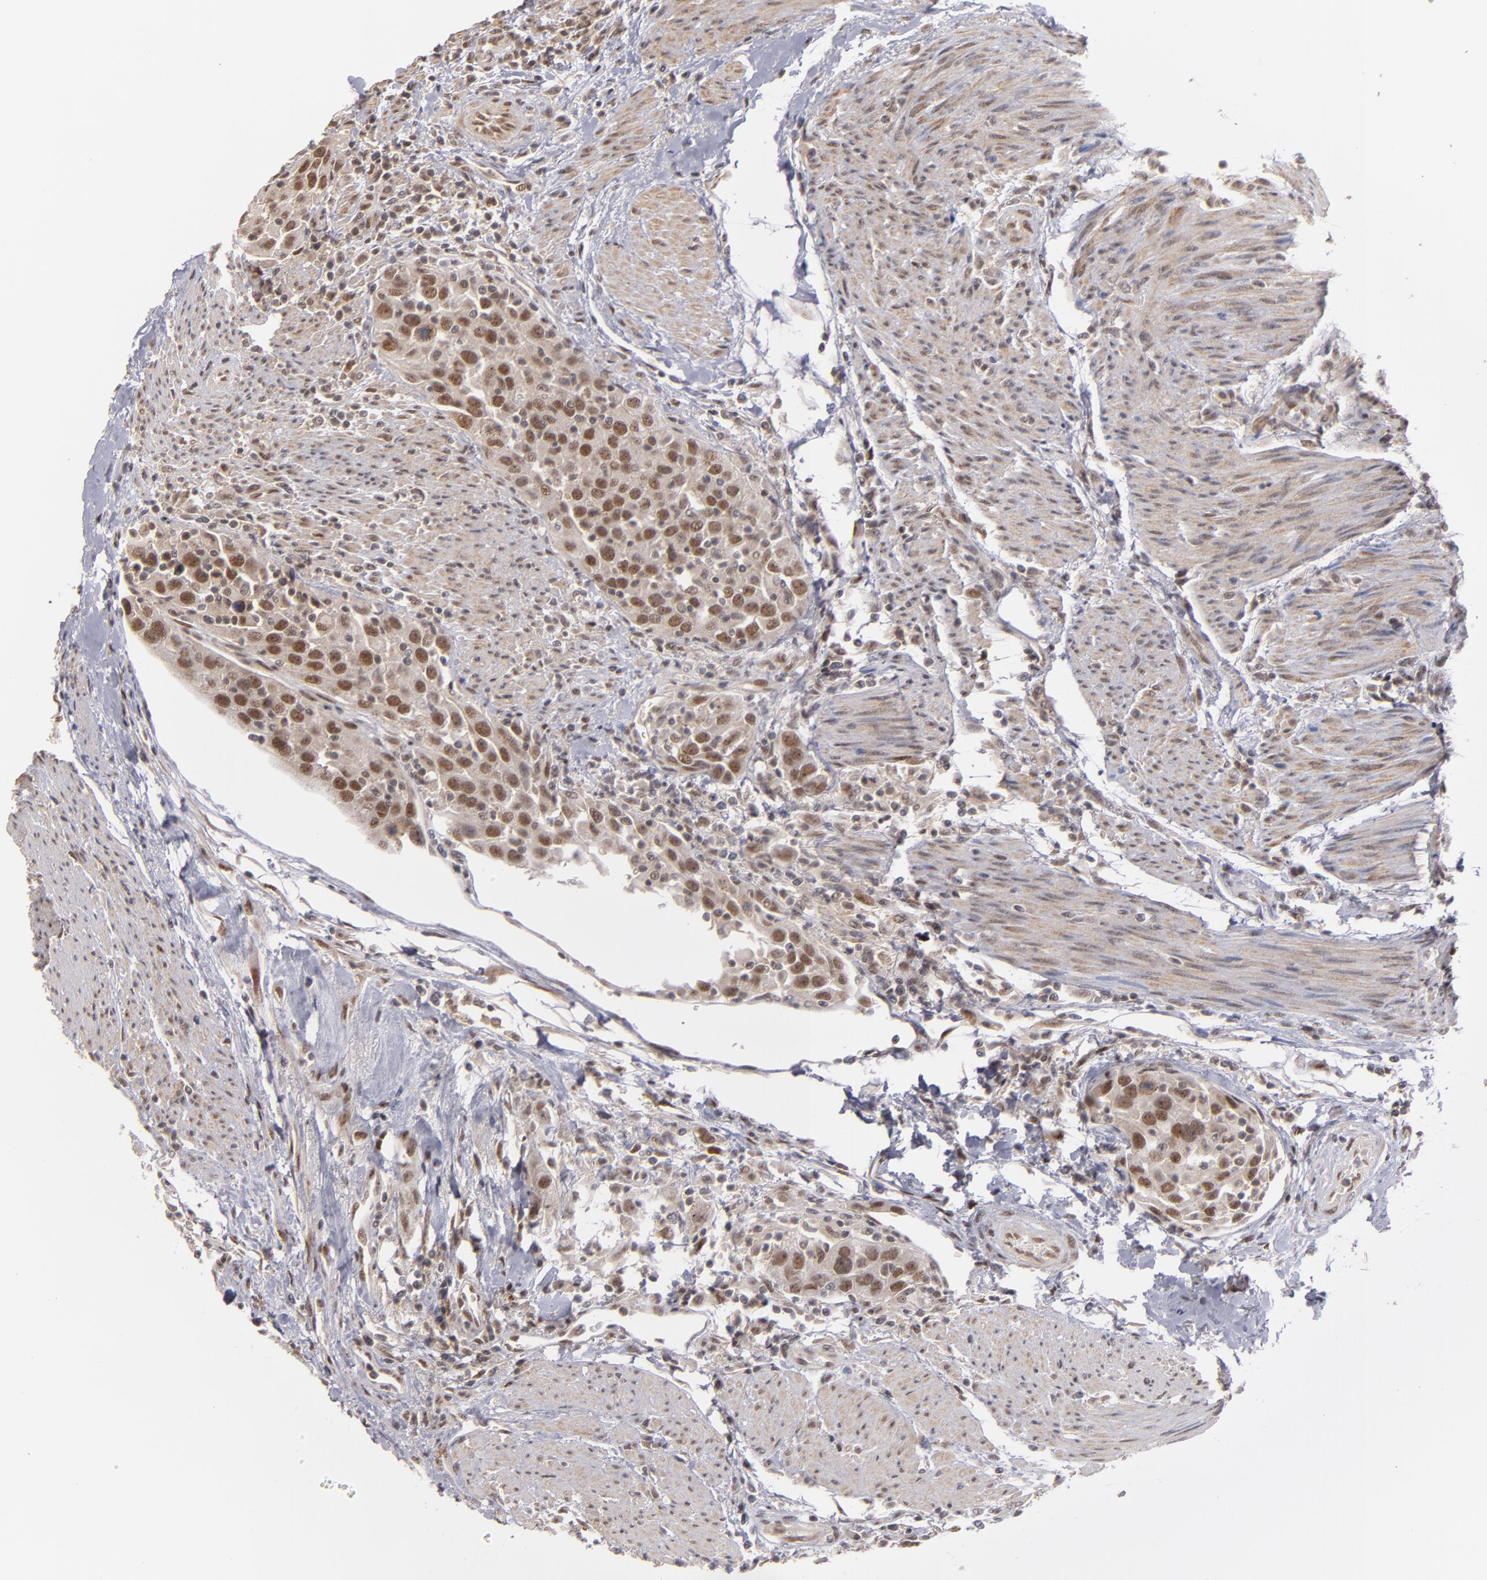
{"staining": {"intensity": "moderate", "quantity": ">75%", "location": "nuclear"}, "tissue": "urothelial cancer", "cell_type": "Tumor cells", "image_type": "cancer", "snomed": [{"axis": "morphology", "description": "Urothelial carcinoma, High grade"}, {"axis": "topography", "description": "Urinary bladder"}], "caption": "Urothelial cancer stained for a protein (brown) displays moderate nuclear positive staining in about >75% of tumor cells.", "gene": "ZNF234", "patient": {"sex": "female", "age": 80}}